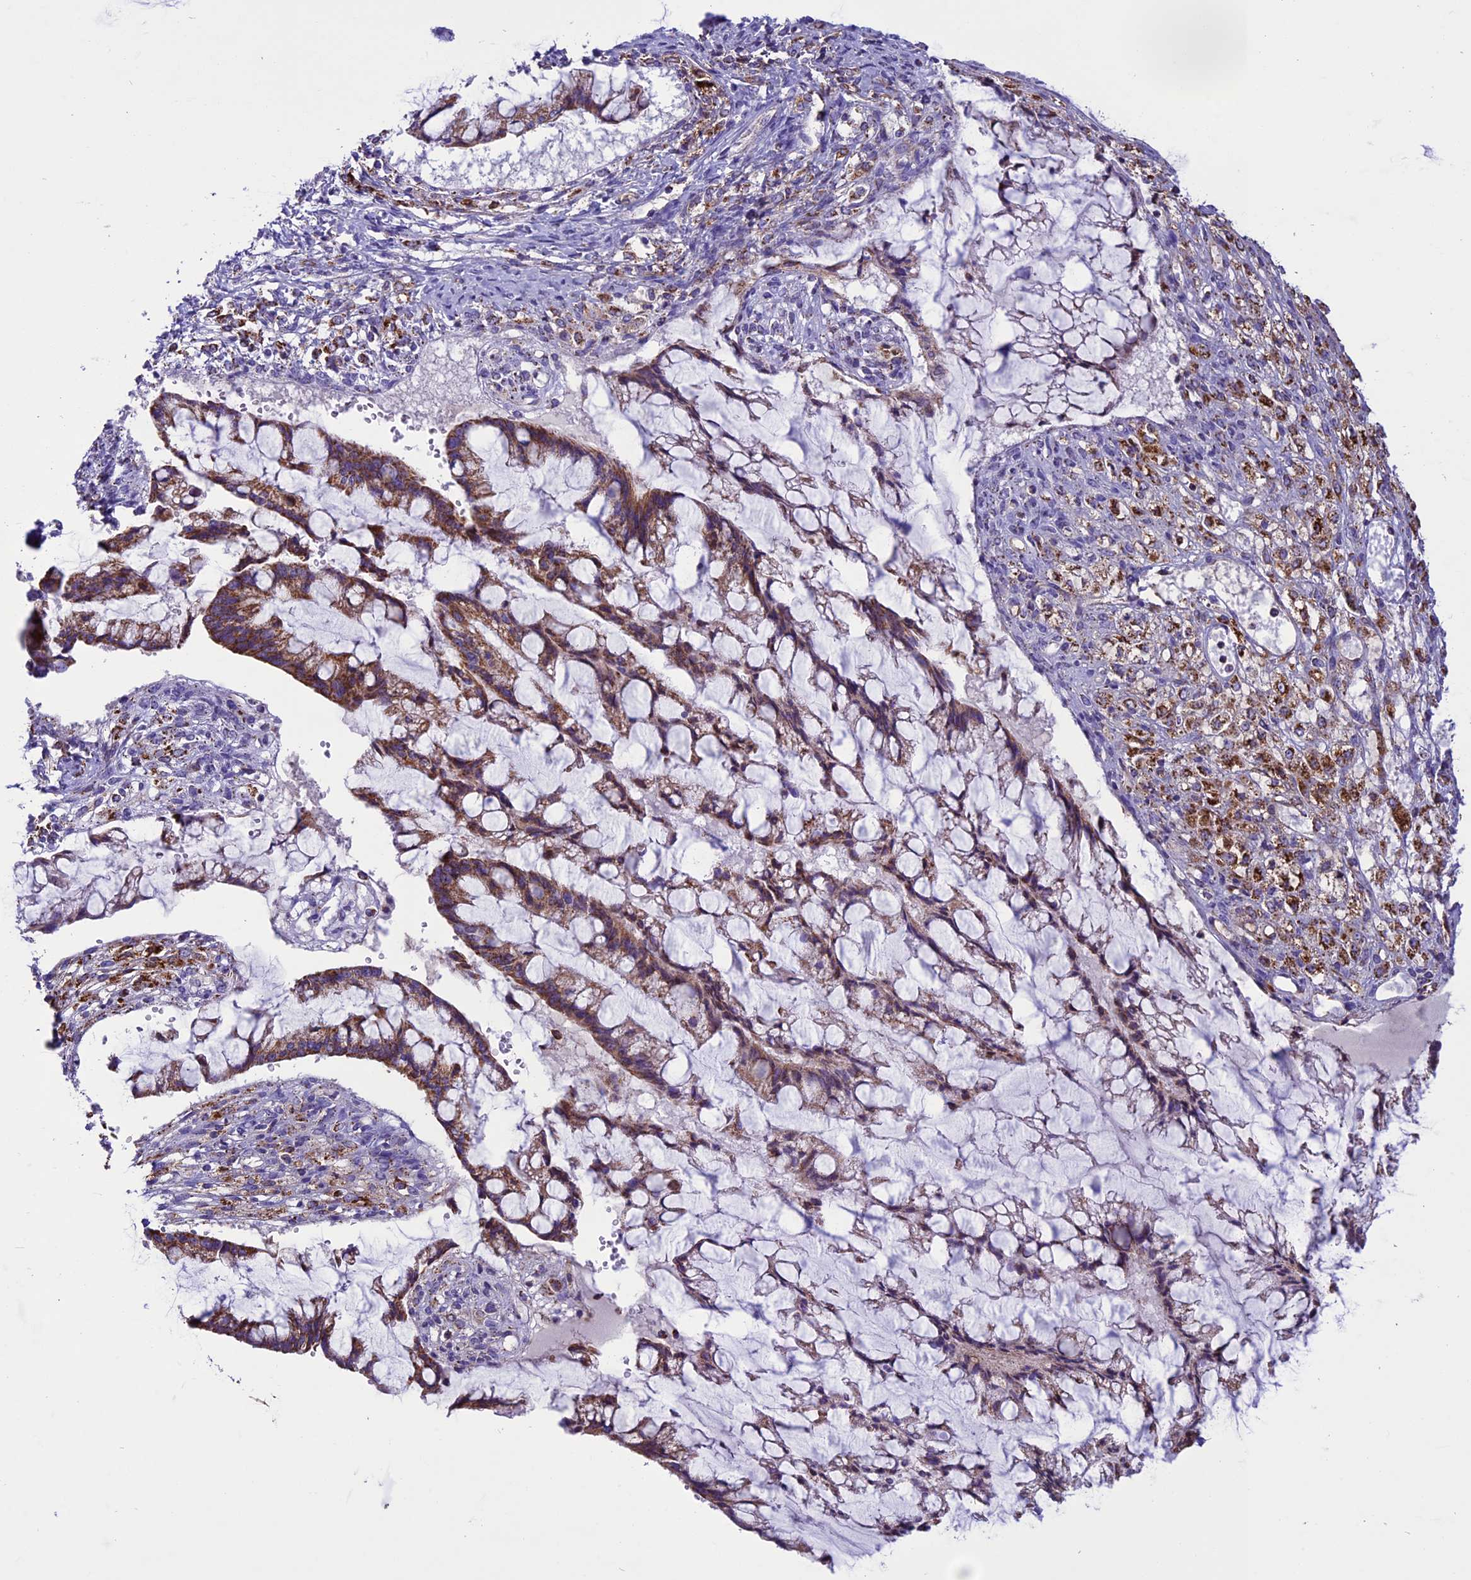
{"staining": {"intensity": "moderate", "quantity": ">75%", "location": "cytoplasmic/membranous"}, "tissue": "ovarian cancer", "cell_type": "Tumor cells", "image_type": "cancer", "snomed": [{"axis": "morphology", "description": "Cystadenocarcinoma, mucinous, NOS"}, {"axis": "topography", "description": "Ovary"}], "caption": "Approximately >75% of tumor cells in human ovarian cancer reveal moderate cytoplasmic/membranous protein positivity as visualized by brown immunohistochemical staining.", "gene": "ICA1L", "patient": {"sex": "female", "age": 73}}